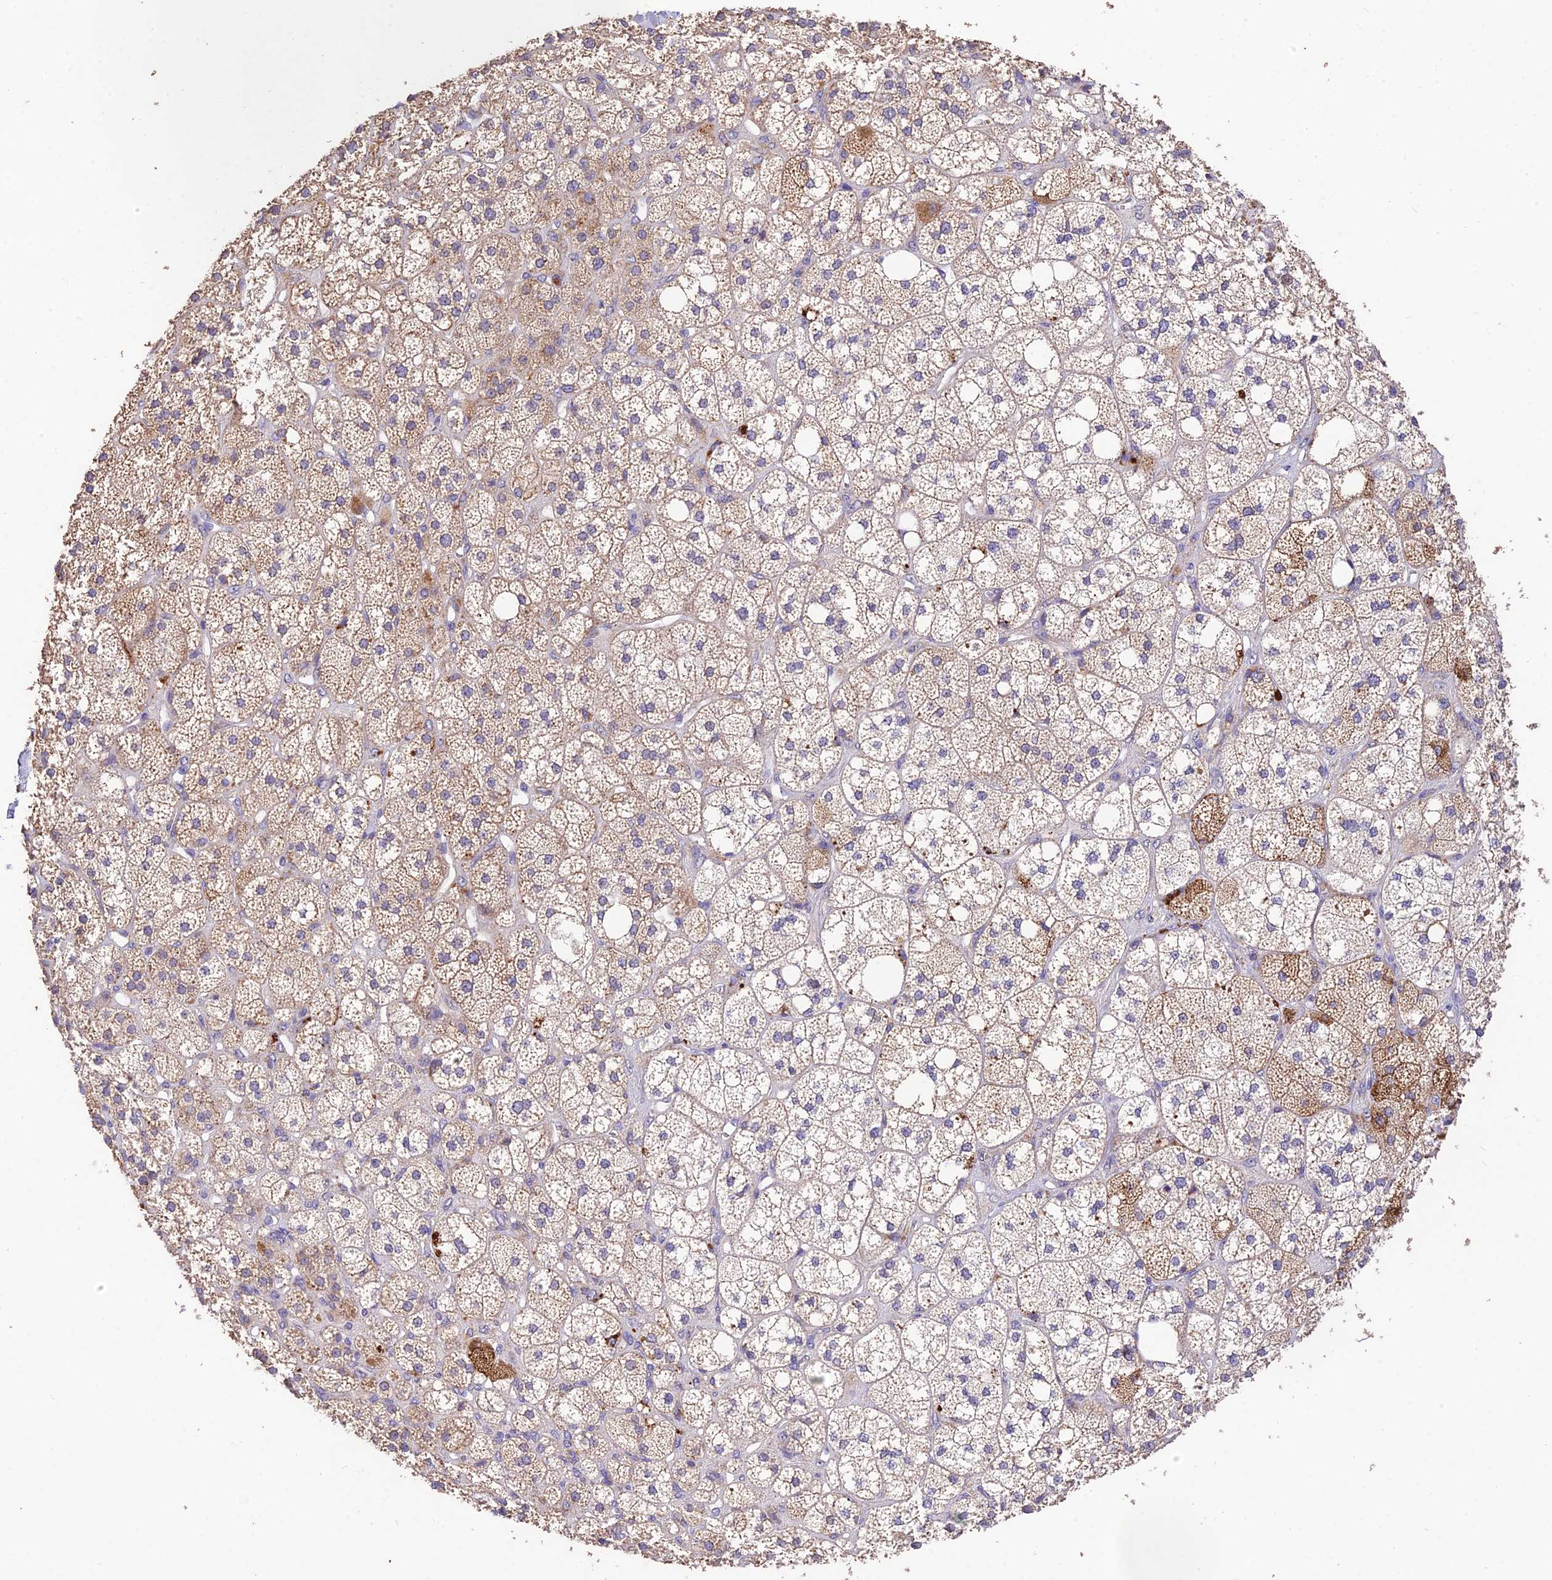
{"staining": {"intensity": "moderate", "quantity": "25%-75%", "location": "cytoplasmic/membranous"}, "tissue": "adrenal gland", "cell_type": "Glandular cells", "image_type": "normal", "snomed": [{"axis": "morphology", "description": "Normal tissue, NOS"}, {"axis": "topography", "description": "Adrenal gland"}], "caption": "A photomicrograph showing moderate cytoplasmic/membranous expression in approximately 25%-75% of glandular cells in normal adrenal gland, as visualized by brown immunohistochemical staining.", "gene": "SDHD", "patient": {"sex": "male", "age": 61}}